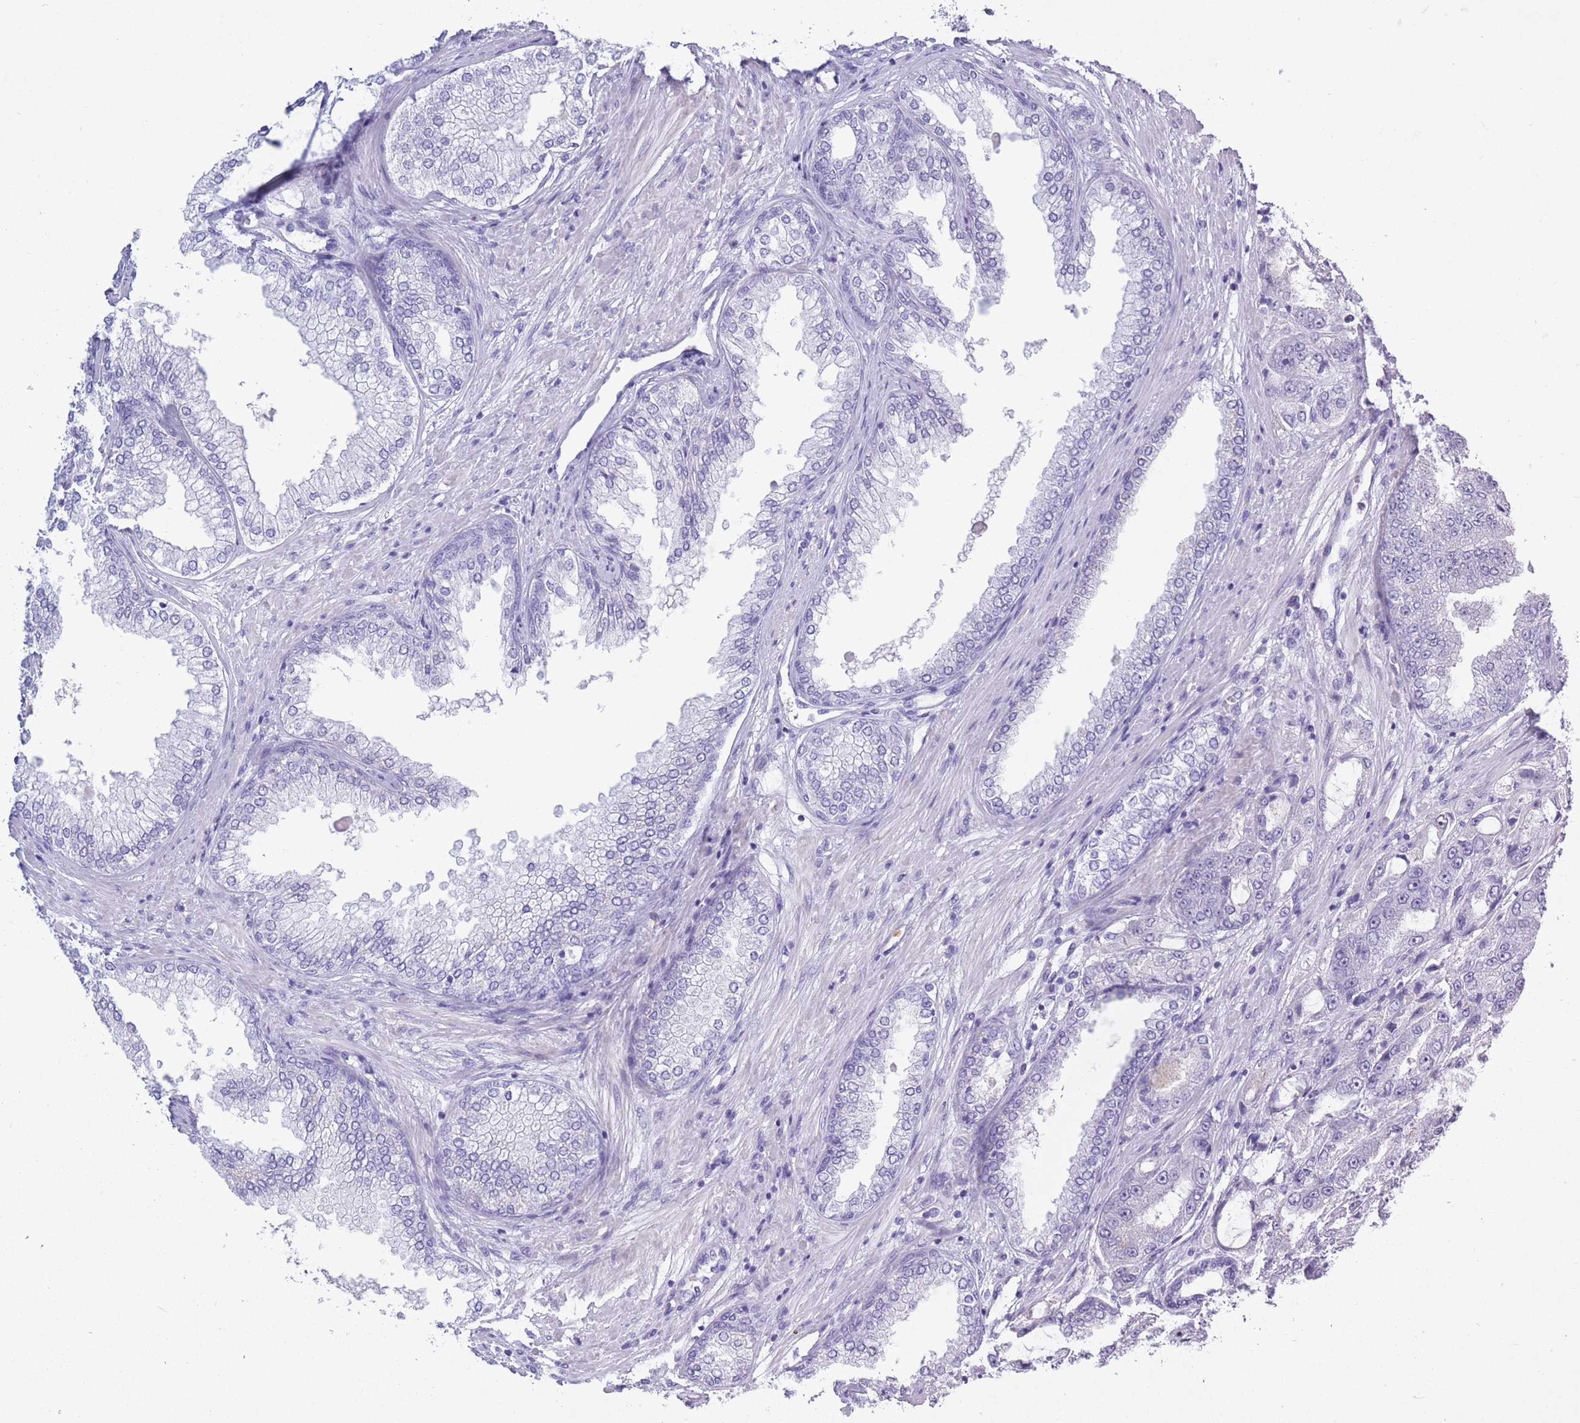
{"staining": {"intensity": "negative", "quantity": "none", "location": "none"}, "tissue": "prostate cancer", "cell_type": "Tumor cells", "image_type": "cancer", "snomed": [{"axis": "morphology", "description": "Adenocarcinoma, High grade"}, {"axis": "topography", "description": "Prostate"}], "caption": "Tumor cells show no significant protein expression in high-grade adenocarcinoma (prostate). (DAB IHC visualized using brightfield microscopy, high magnification).", "gene": "OR7C1", "patient": {"sex": "male", "age": 71}}